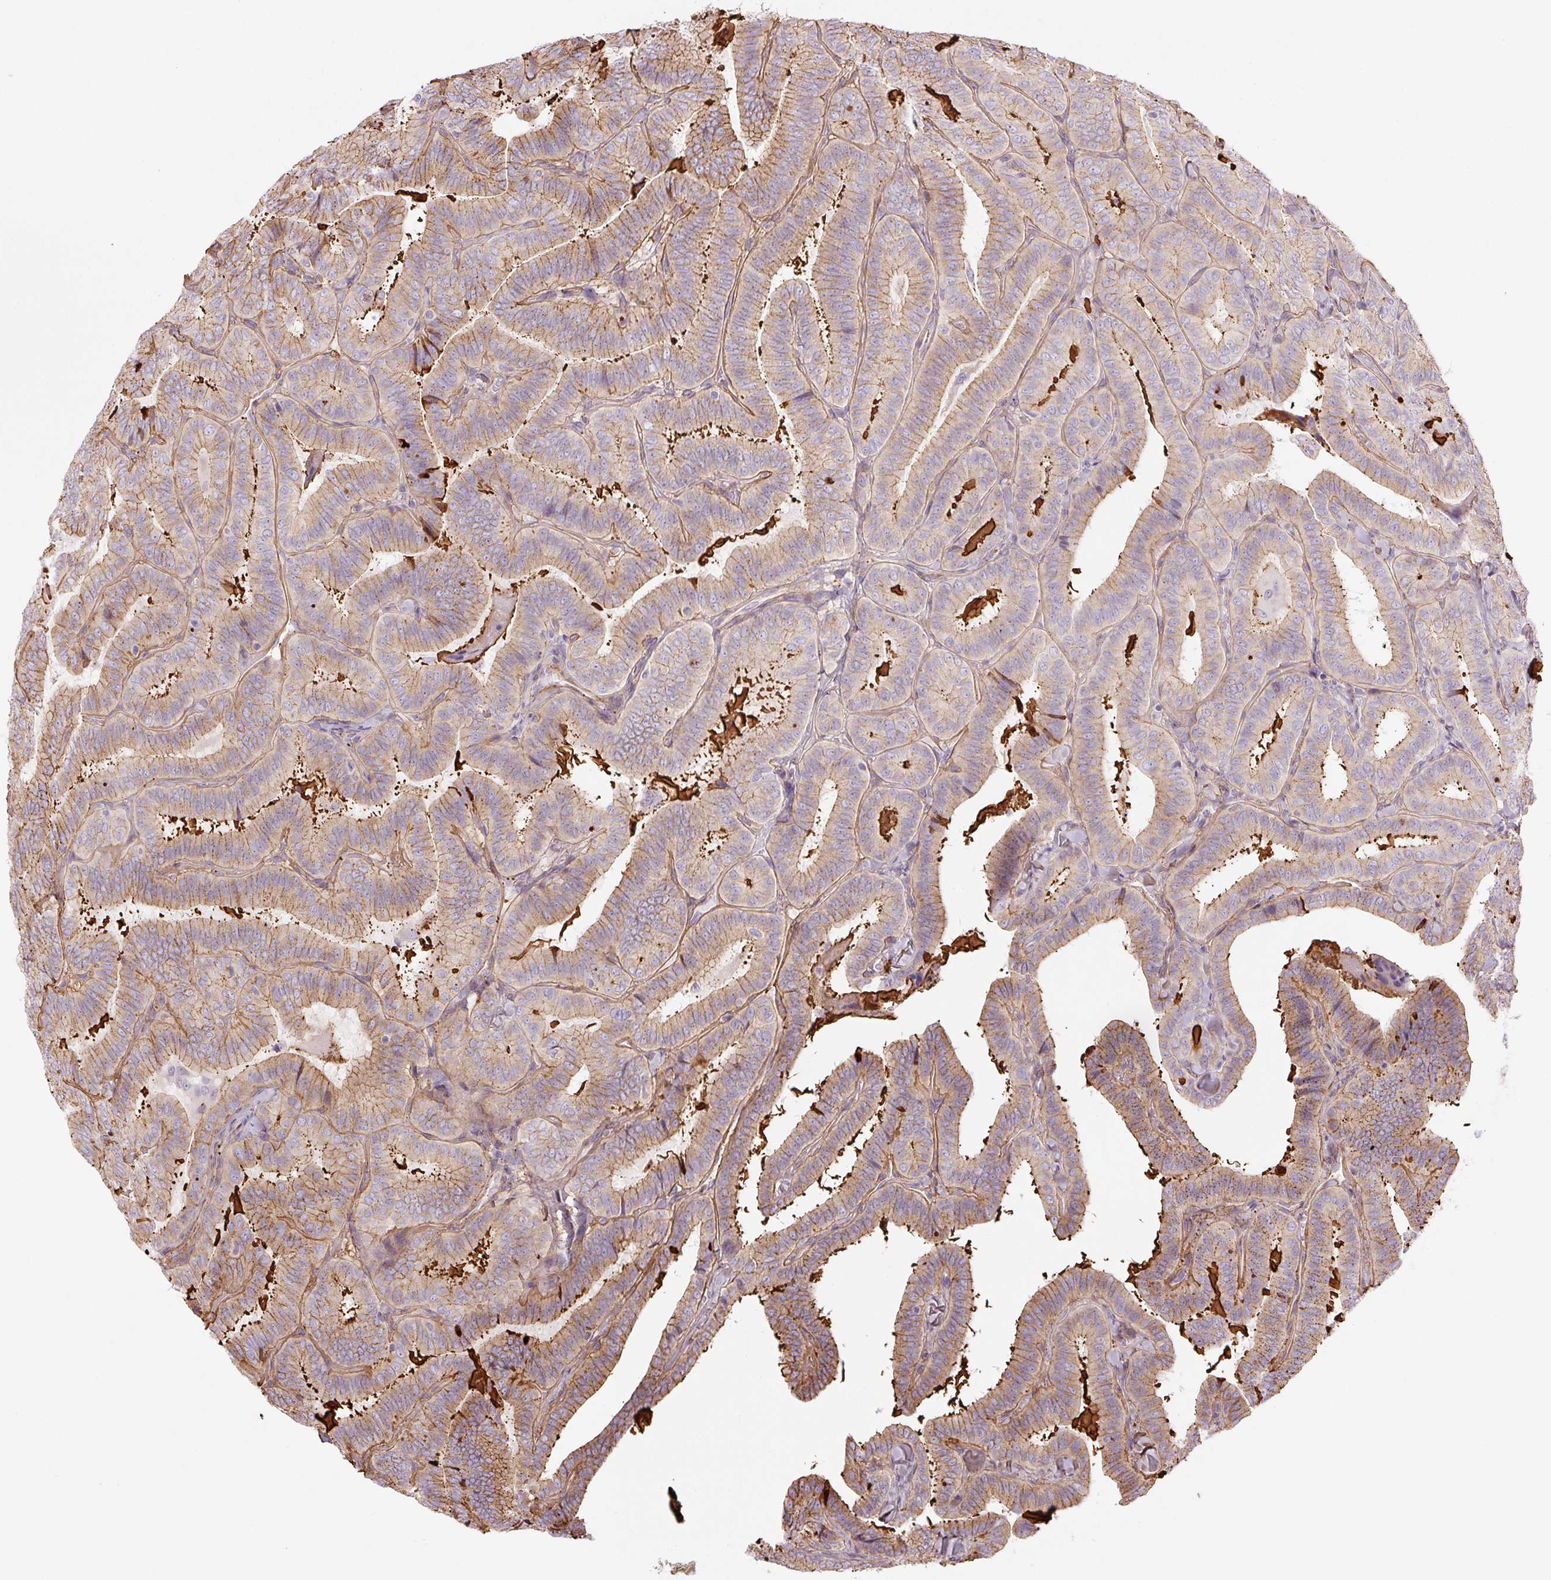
{"staining": {"intensity": "moderate", "quantity": "25%-75%", "location": "cytoplasmic/membranous"}, "tissue": "thyroid cancer", "cell_type": "Tumor cells", "image_type": "cancer", "snomed": [{"axis": "morphology", "description": "Papillary adenocarcinoma, NOS"}, {"axis": "topography", "description": "Thyroid gland"}], "caption": "Moderate cytoplasmic/membranous expression is identified in approximately 25%-75% of tumor cells in thyroid cancer.", "gene": "CCNI2", "patient": {"sex": "male", "age": 61}}